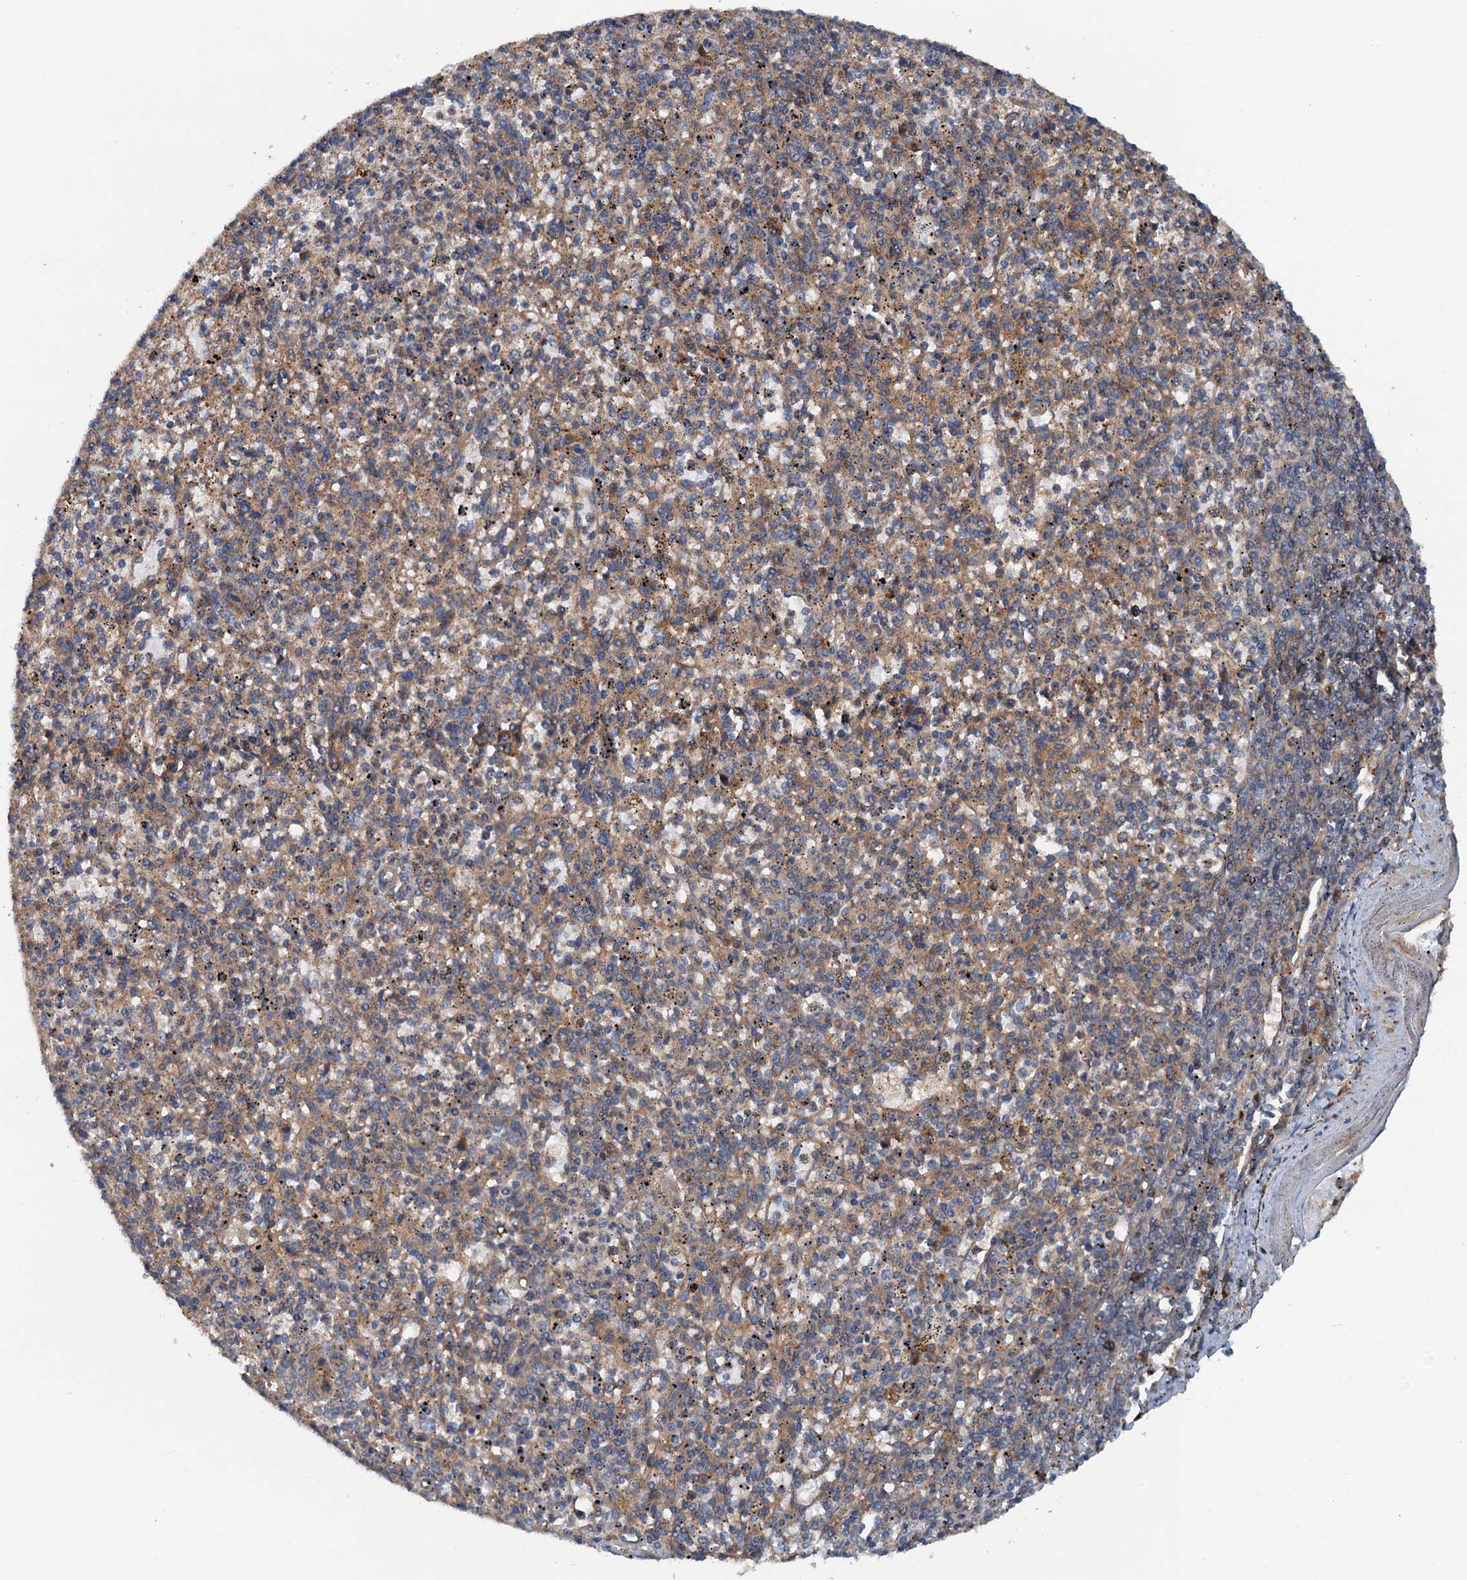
{"staining": {"intensity": "moderate", "quantity": "25%-75%", "location": "cytoplasmic/membranous"}, "tissue": "spleen", "cell_type": "Cells in red pulp", "image_type": "normal", "snomed": [{"axis": "morphology", "description": "Normal tissue, NOS"}, {"axis": "topography", "description": "Spleen"}], "caption": "Immunohistochemical staining of normal spleen demonstrates moderate cytoplasmic/membranous protein staining in about 25%-75% of cells in red pulp.", "gene": "COG3", "patient": {"sex": "male", "age": 72}}